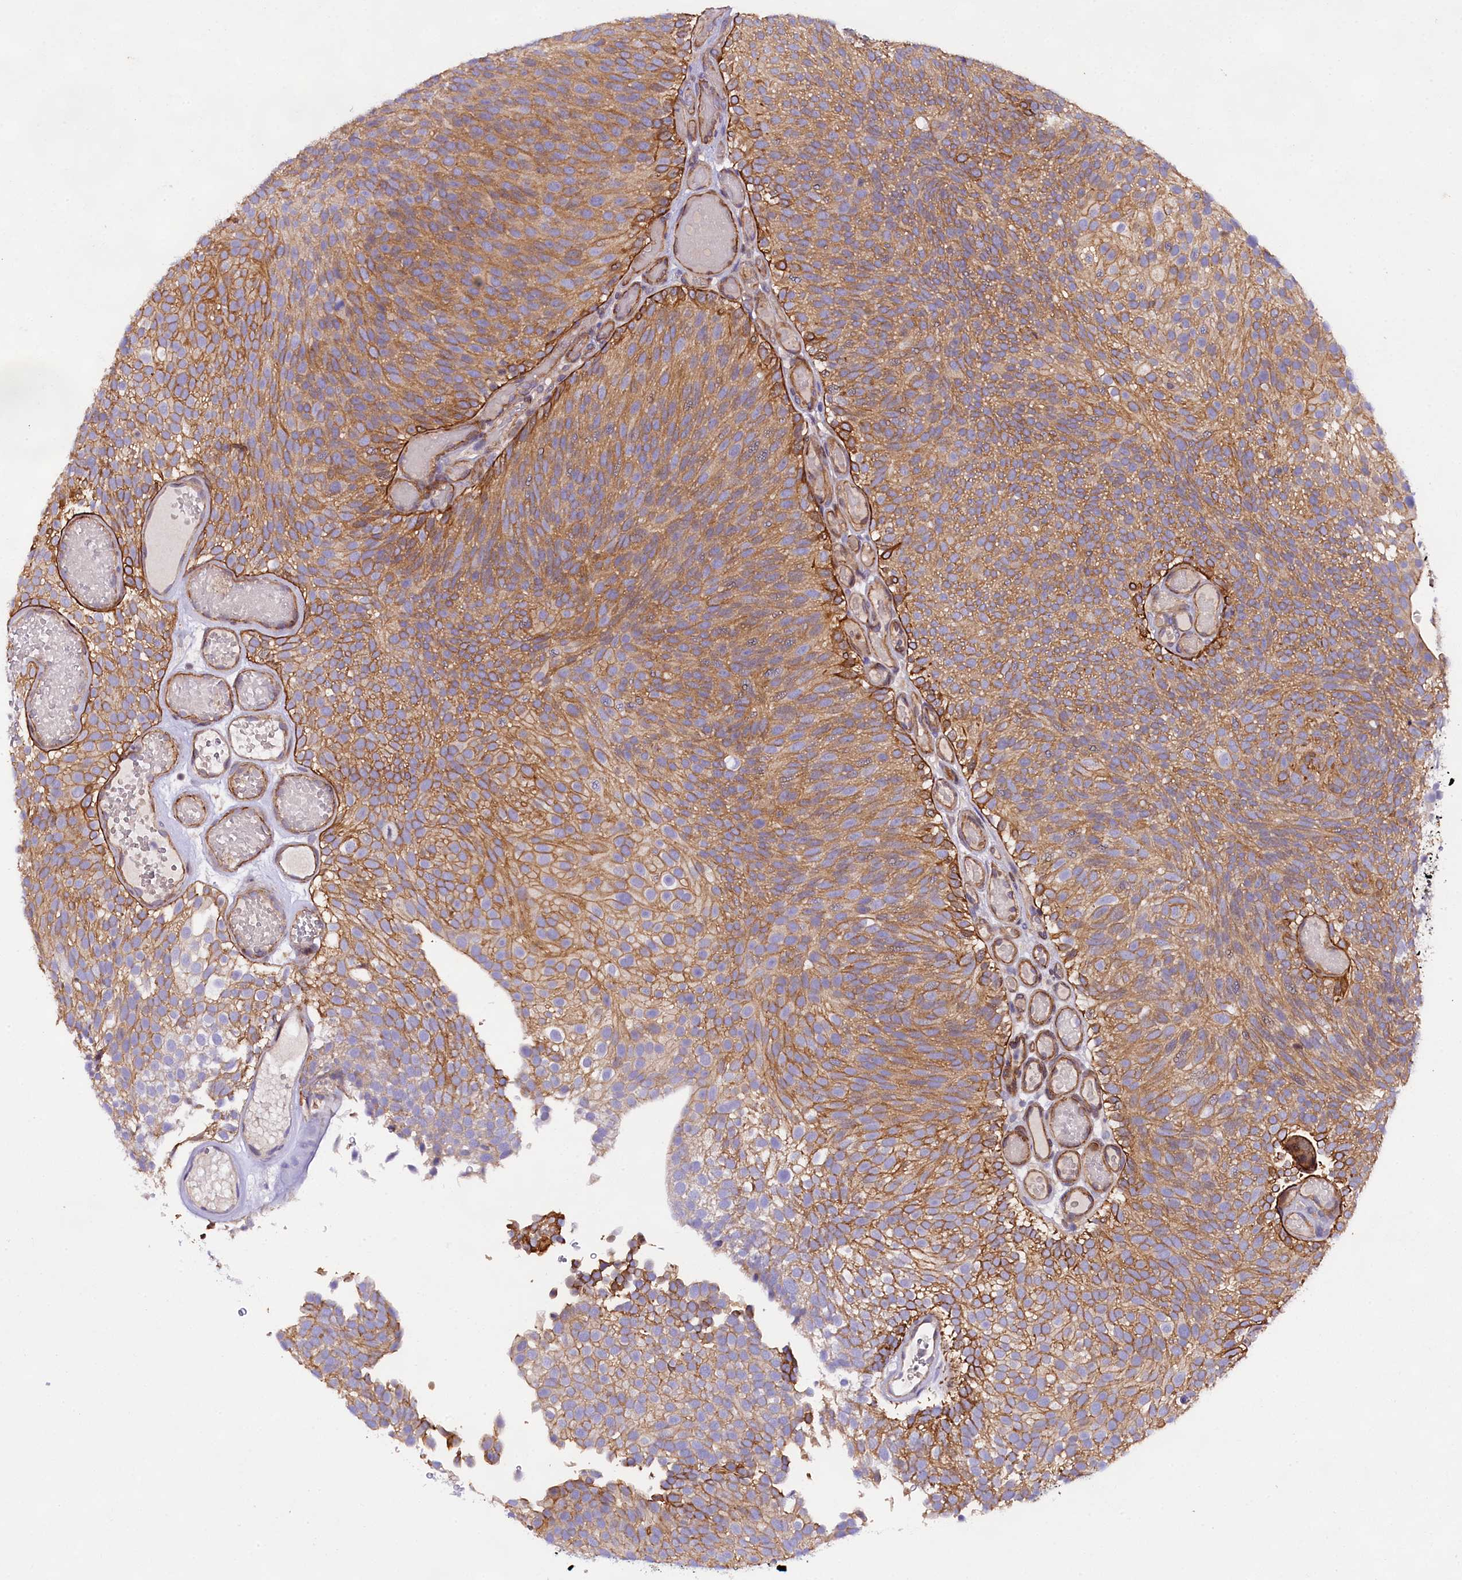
{"staining": {"intensity": "moderate", "quantity": ">75%", "location": "cytoplasmic/membranous"}, "tissue": "urothelial cancer", "cell_type": "Tumor cells", "image_type": "cancer", "snomed": [{"axis": "morphology", "description": "Urothelial carcinoma, Low grade"}, {"axis": "topography", "description": "Urinary bladder"}], "caption": "A brown stain highlights moderate cytoplasmic/membranous staining of a protein in human low-grade urothelial carcinoma tumor cells.", "gene": "SP4", "patient": {"sex": "male", "age": 78}}